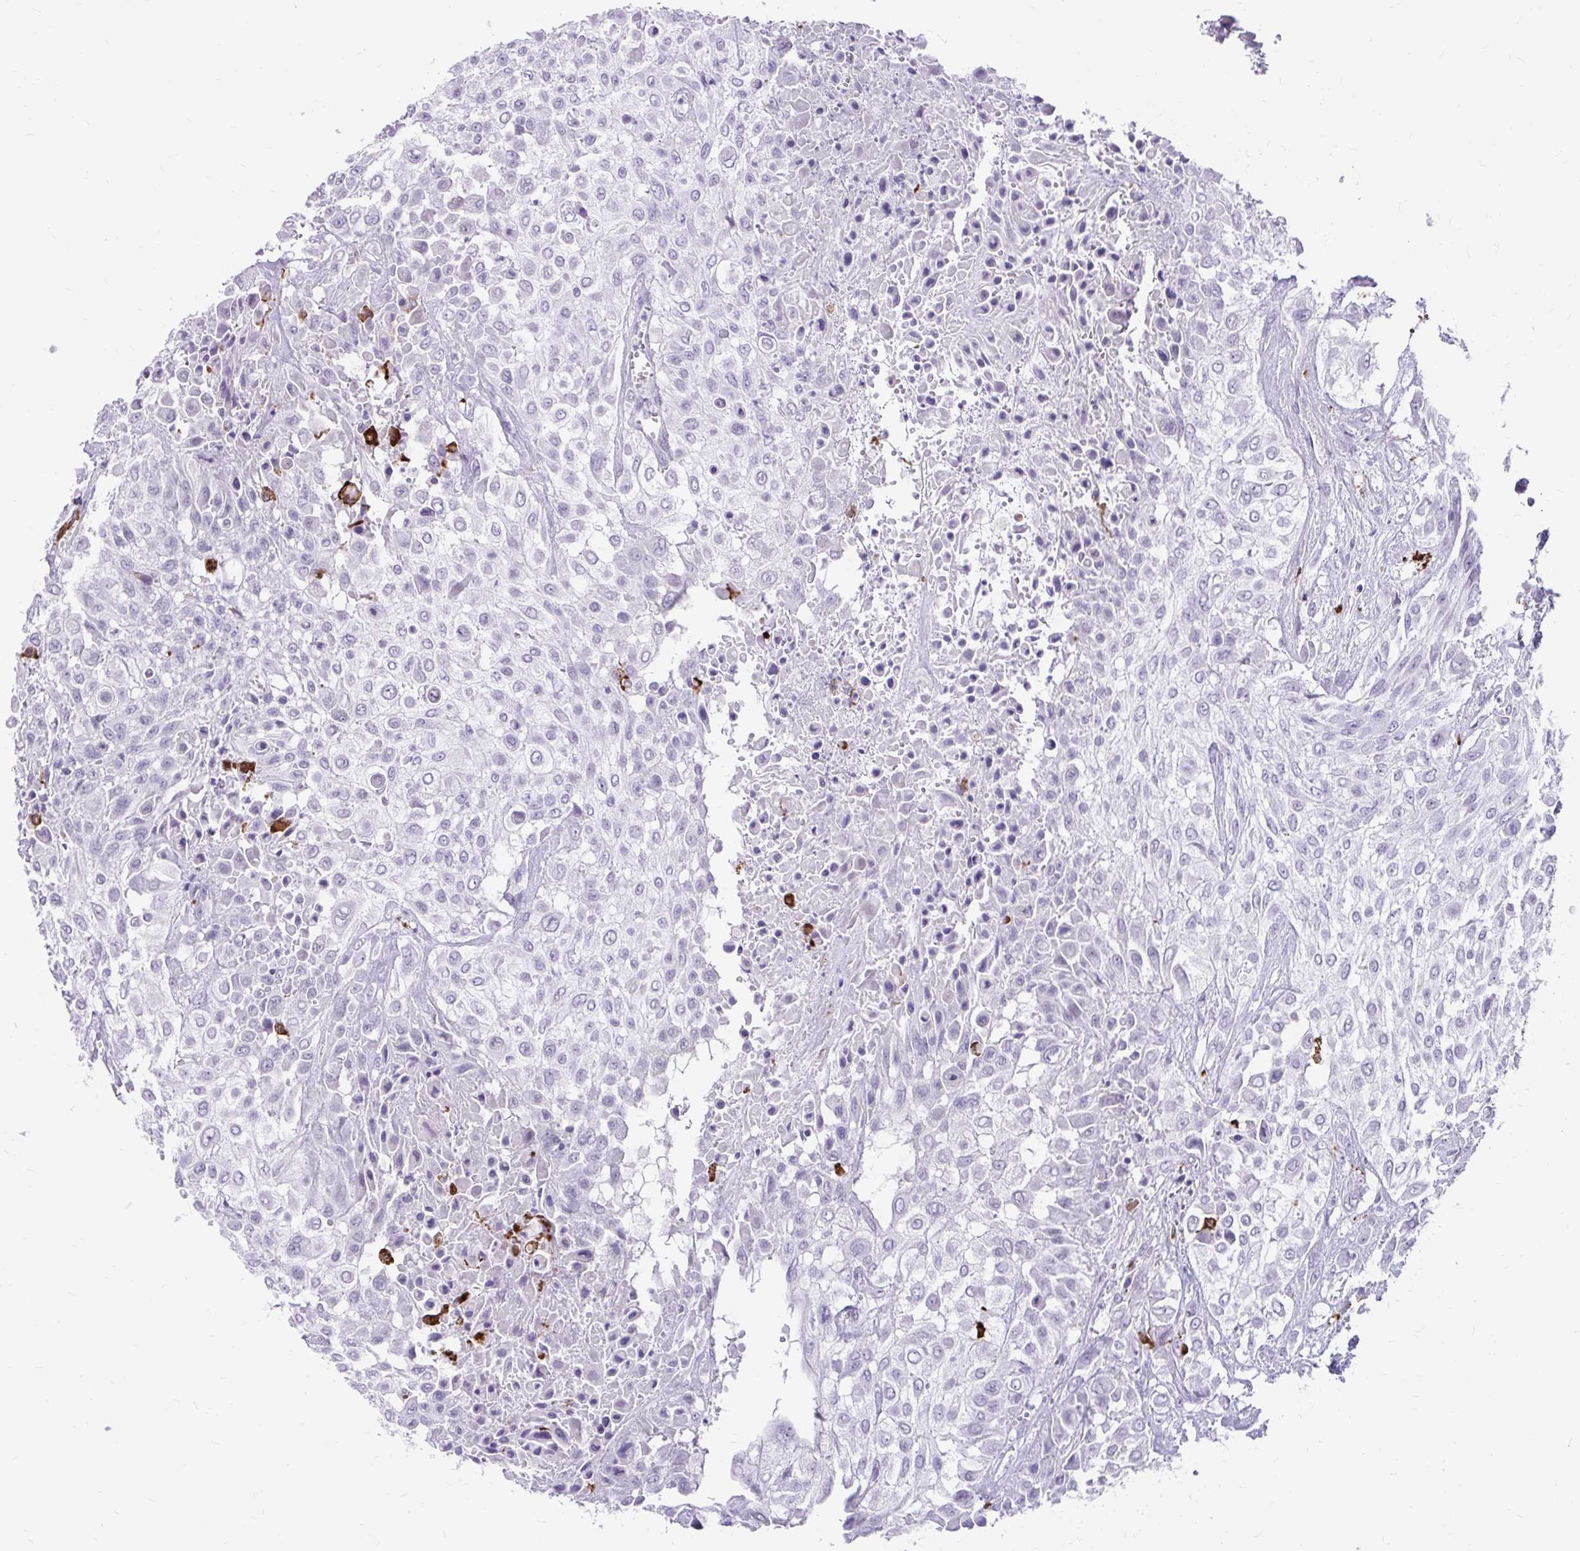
{"staining": {"intensity": "negative", "quantity": "none", "location": "none"}, "tissue": "urothelial cancer", "cell_type": "Tumor cells", "image_type": "cancer", "snomed": [{"axis": "morphology", "description": "Urothelial carcinoma, High grade"}, {"axis": "topography", "description": "Urinary bladder"}], "caption": "Human urothelial carcinoma (high-grade) stained for a protein using immunohistochemistry (IHC) demonstrates no expression in tumor cells.", "gene": "CD163", "patient": {"sex": "male", "age": 57}}